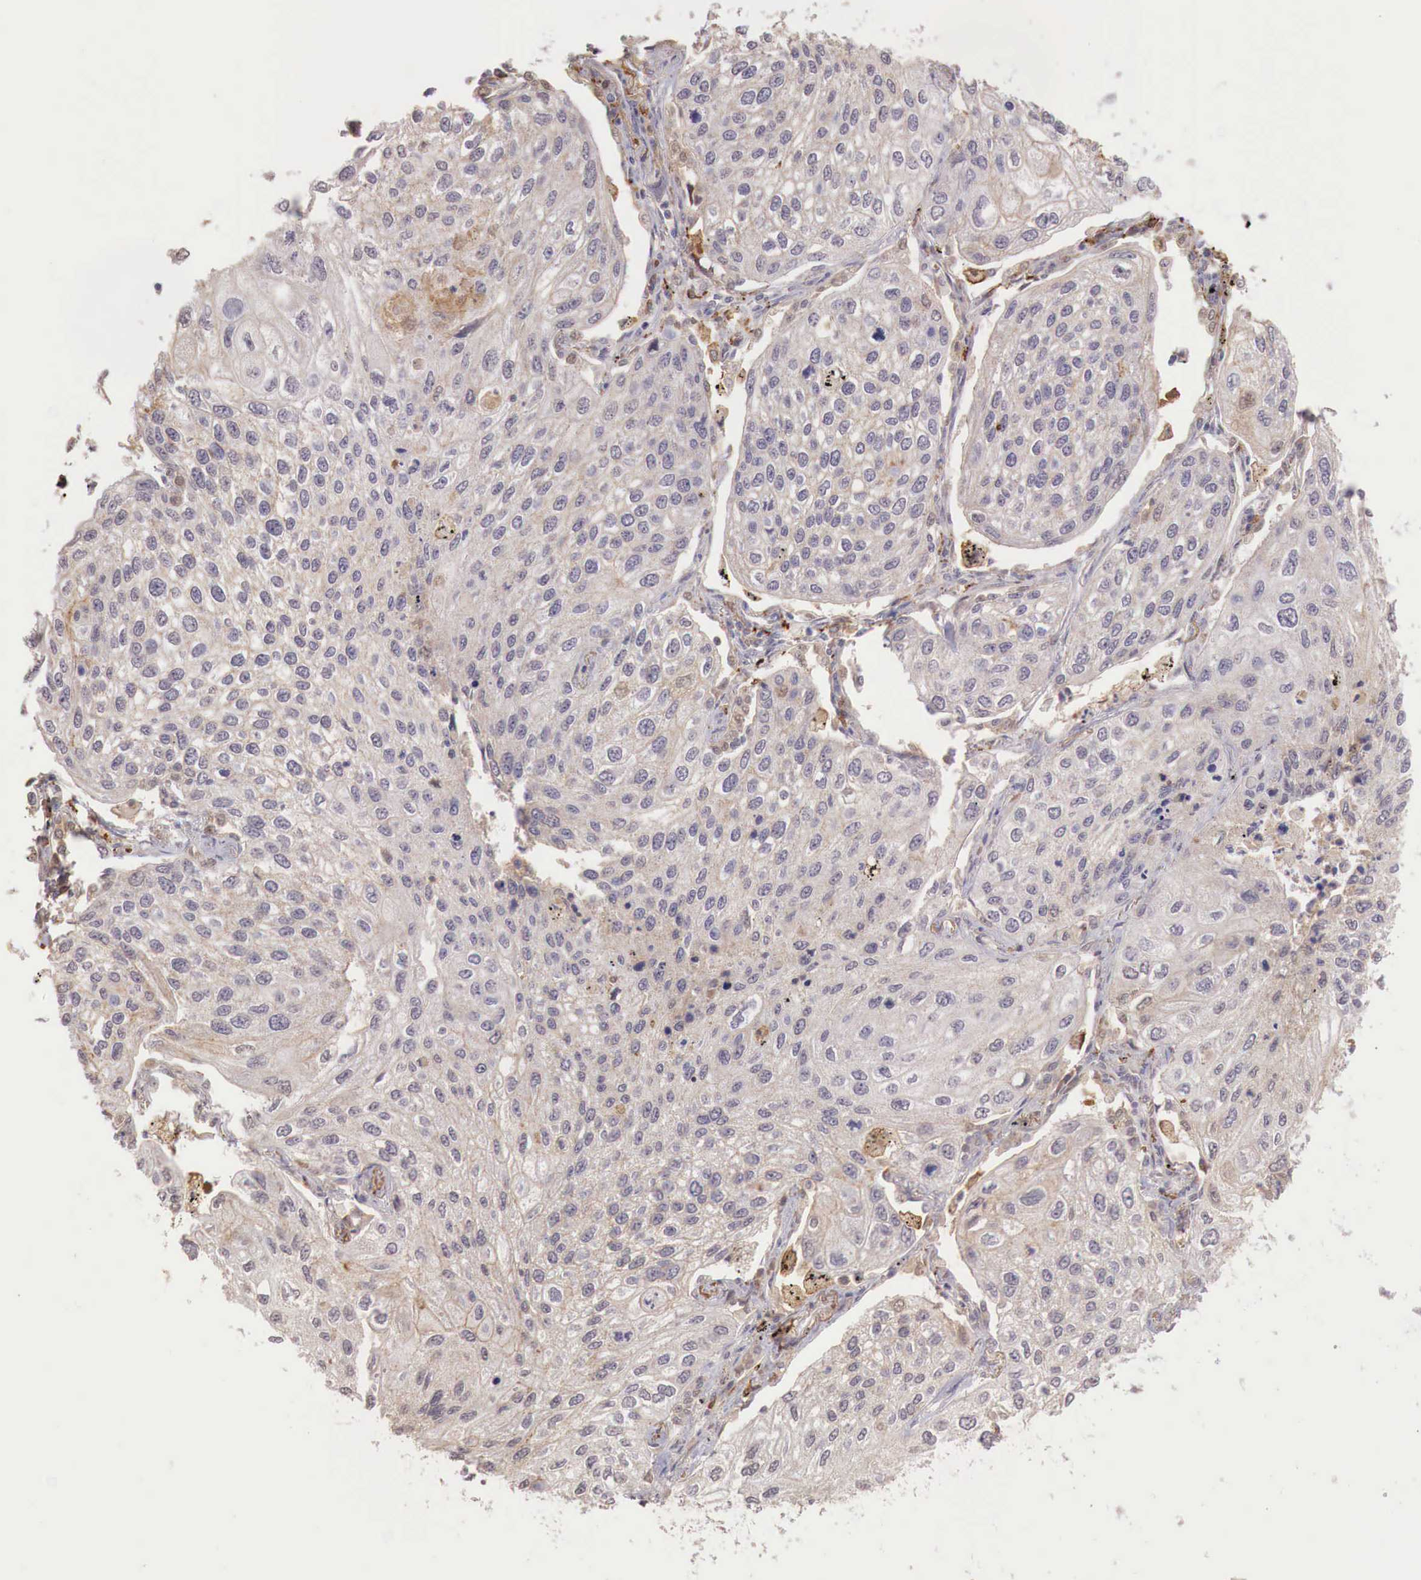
{"staining": {"intensity": "weak", "quantity": "25%-75%", "location": "cytoplasmic/membranous"}, "tissue": "lung cancer", "cell_type": "Tumor cells", "image_type": "cancer", "snomed": [{"axis": "morphology", "description": "Squamous cell carcinoma, NOS"}, {"axis": "topography", "description": "Lung"}], "caption": "An image of lung cancer stained for a protein shows weak cytoplasmic/membranous brown staining in tumor cells. The protein of interest is shown in brown color, while the nuclei are stained blue.", "gene": "CHRDL1", "patient": {"sex": "male", "age": 75}}